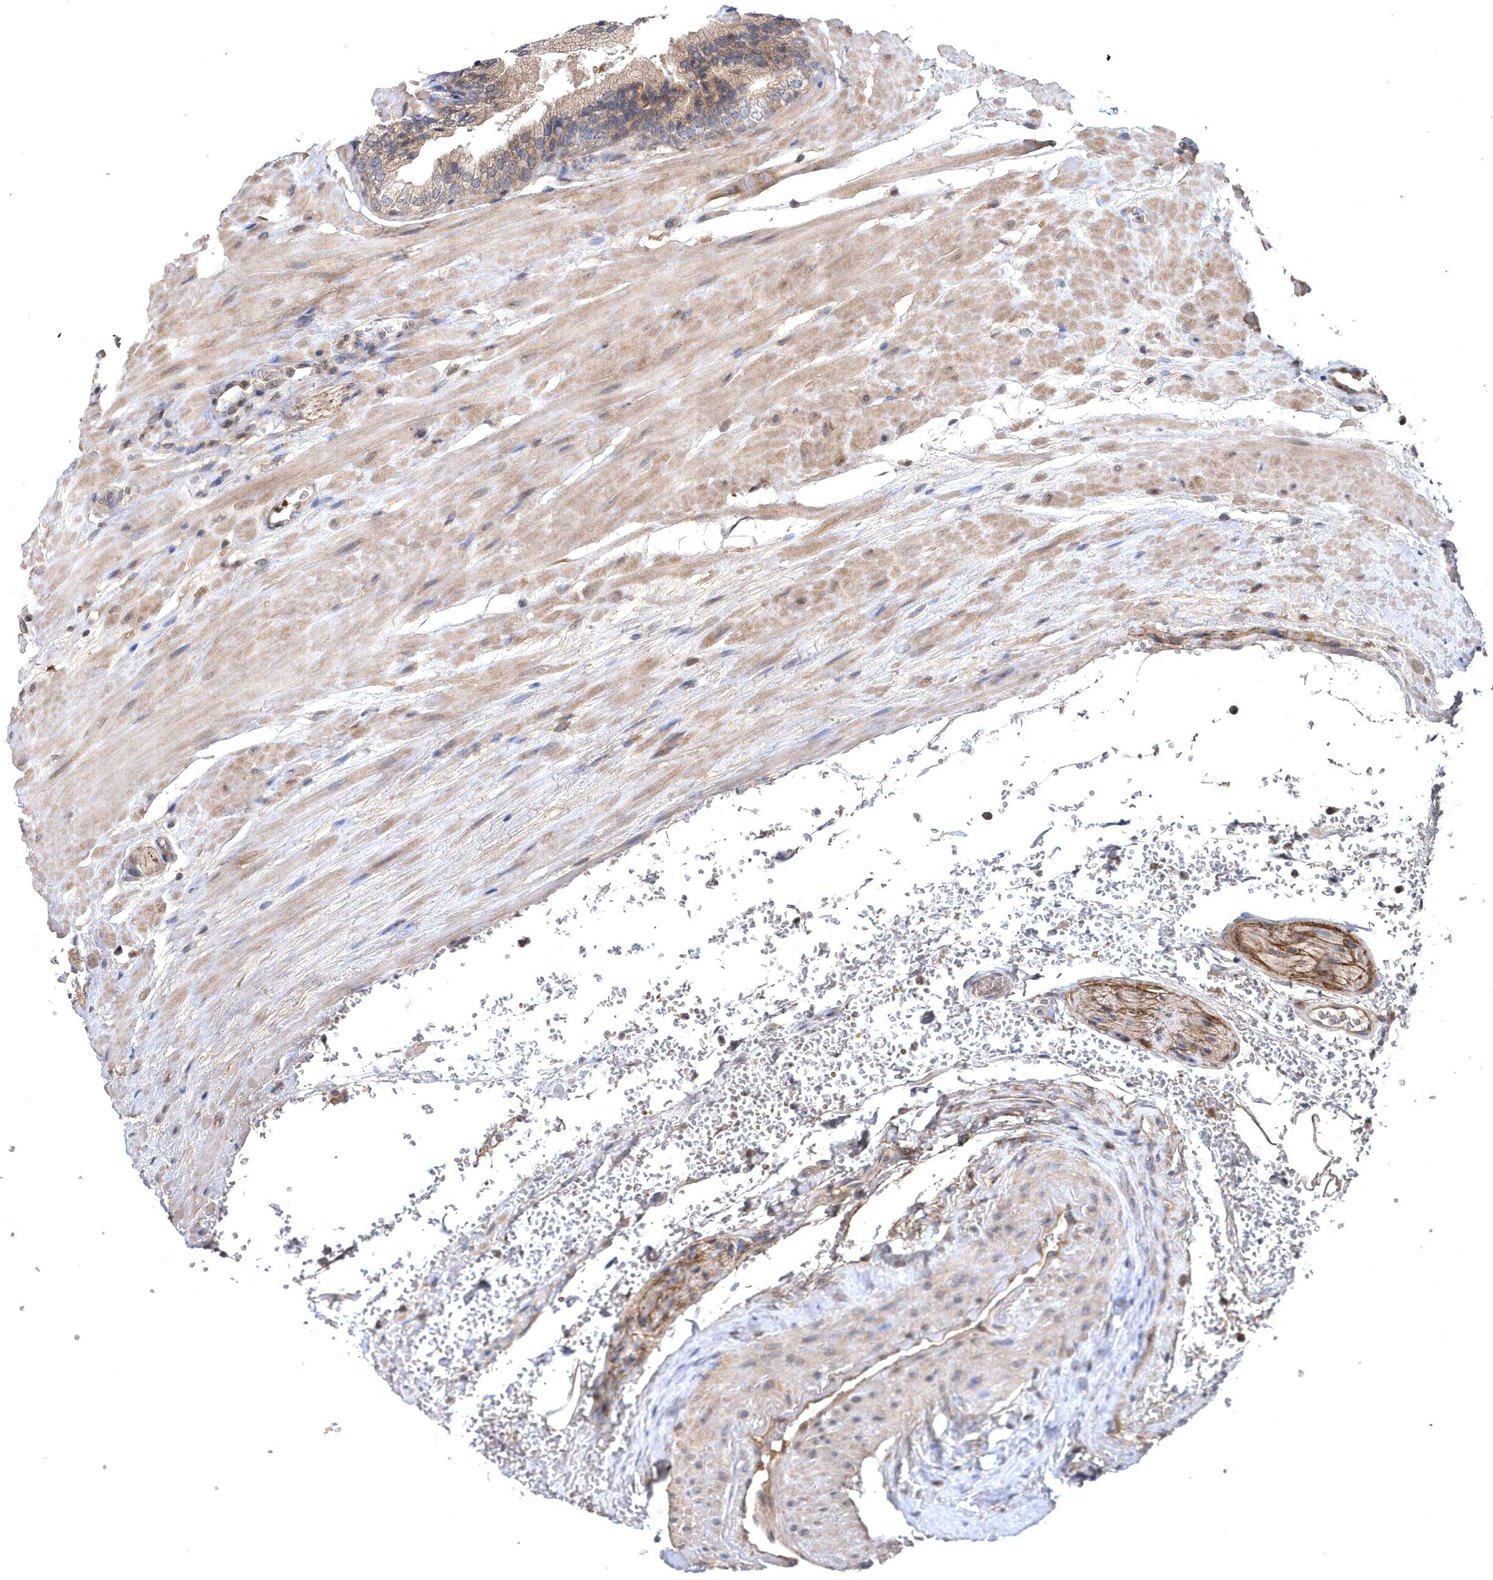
{"staining": {"intensity": "weak", "quantity": "<25%", "location": "cytoplasmic/membranous"}, "tissue": "prostate cancer", "cell_type": "Tumor cells", "image_type": "cancer", "snomed": [{"axis": "morphology", "description": "Adenocarcinoma, High grade"}, {"axis": "topography", "description": "Prostate"}], "caption": "Adenocarcinoma (high-grade) (prostate) stained for a protein using immunohistochemistry demonstrates no staining tumor cells.", "gene": "HMGCS1", "patient": {"sex": "male", "age": 61}}